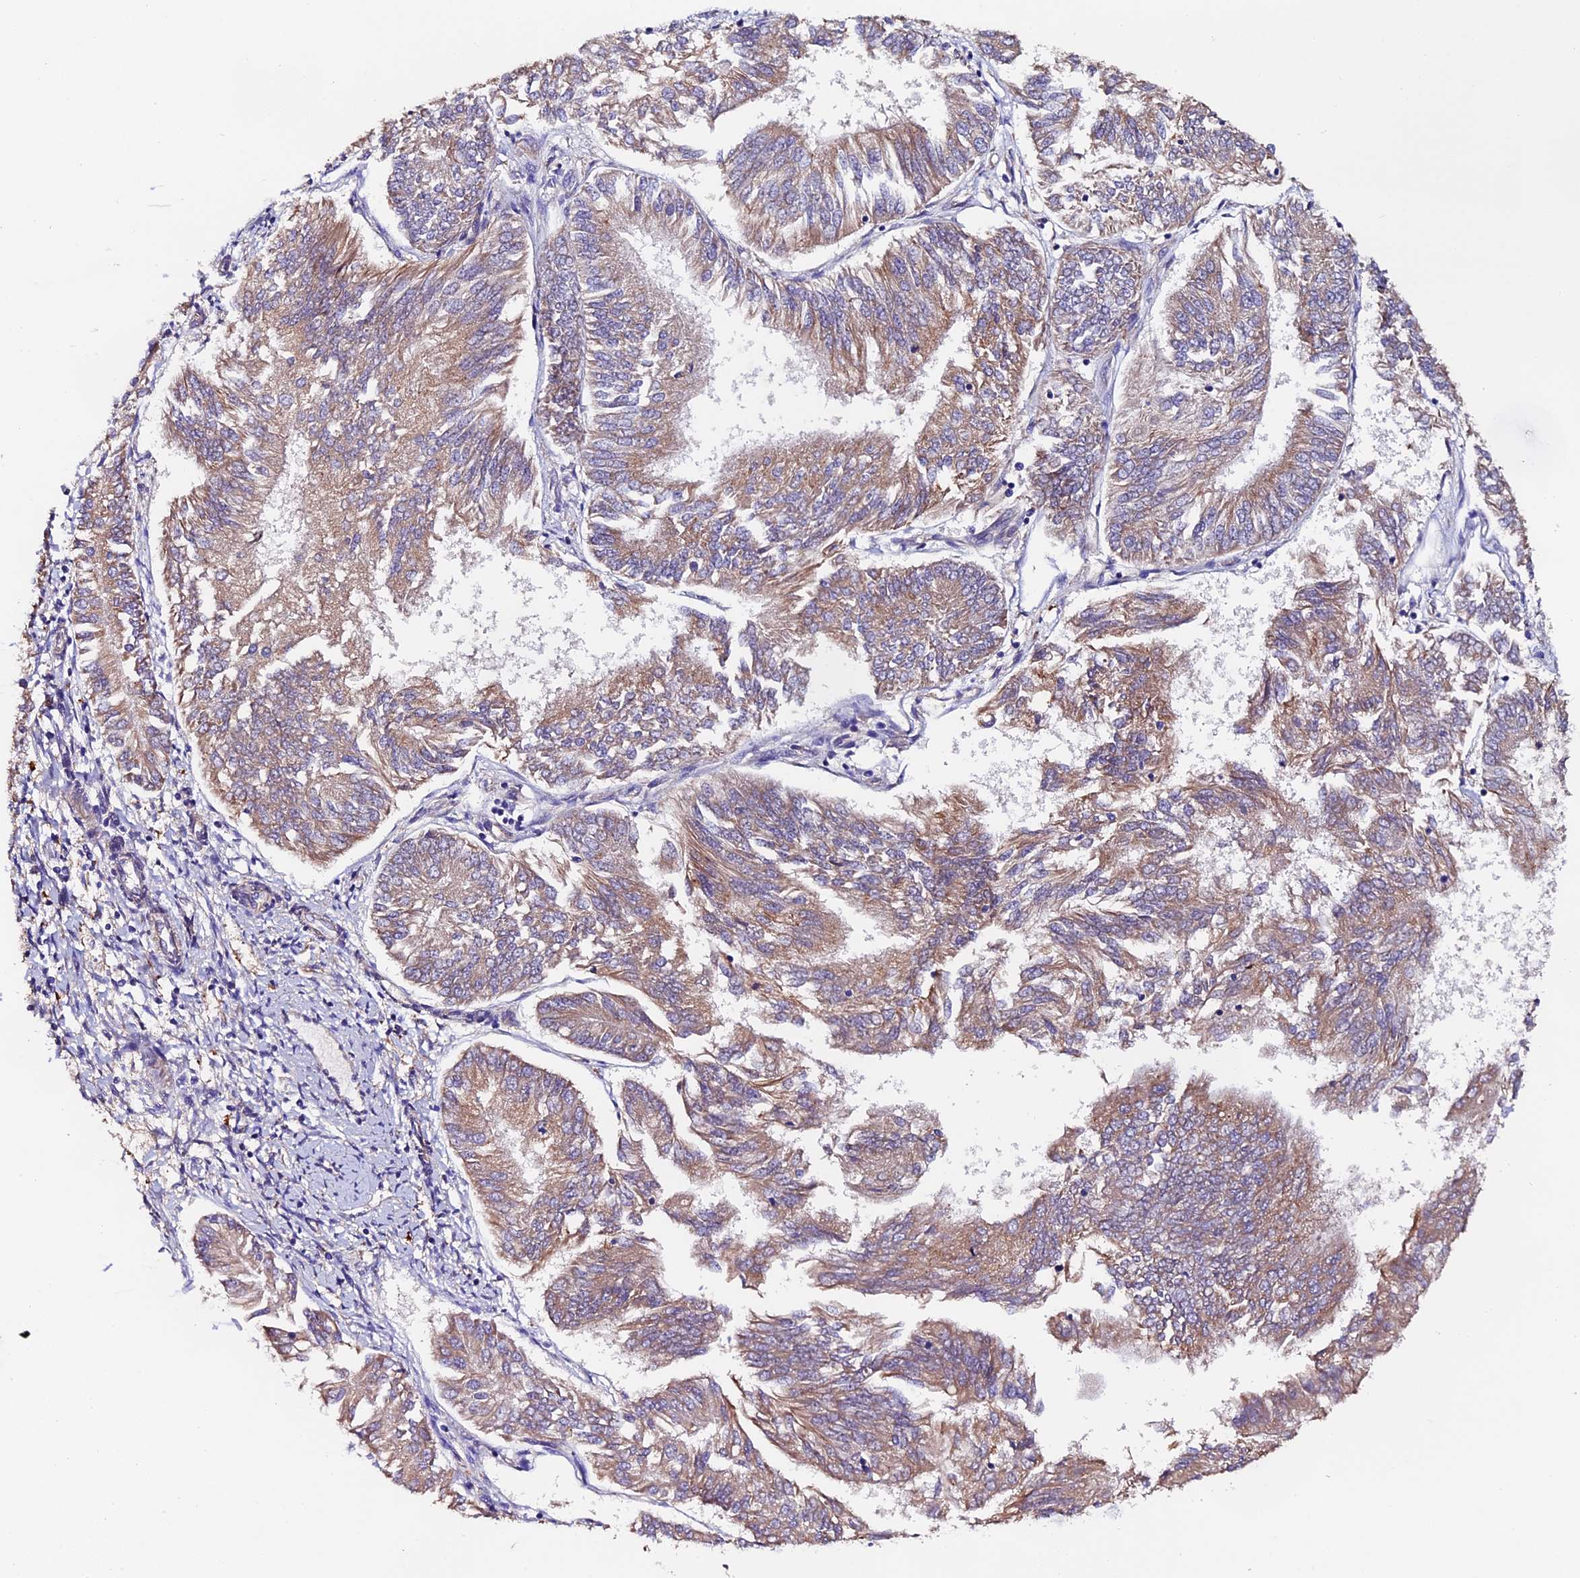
{"staining": {"intensity": "moderate", "quantity": ">75%", "location": "cytoplasmic/membranous"}, "tissue": "endometrial cancer", "cell_type": "Tumor cells", "image_type": "cancer", "snomed": [{"axis": "morphology", "description": "Adenocarcinoma, NOS"}, {"axis": "topography", "description": "Endometrium"}], "caption": "Moderate cytoplasmic/membranous staining is present in about >75% of tumor cells in endometrial adenocarcinoma.", "gene": "CLN5", "patient": {"sex": "female", "age": 58}}